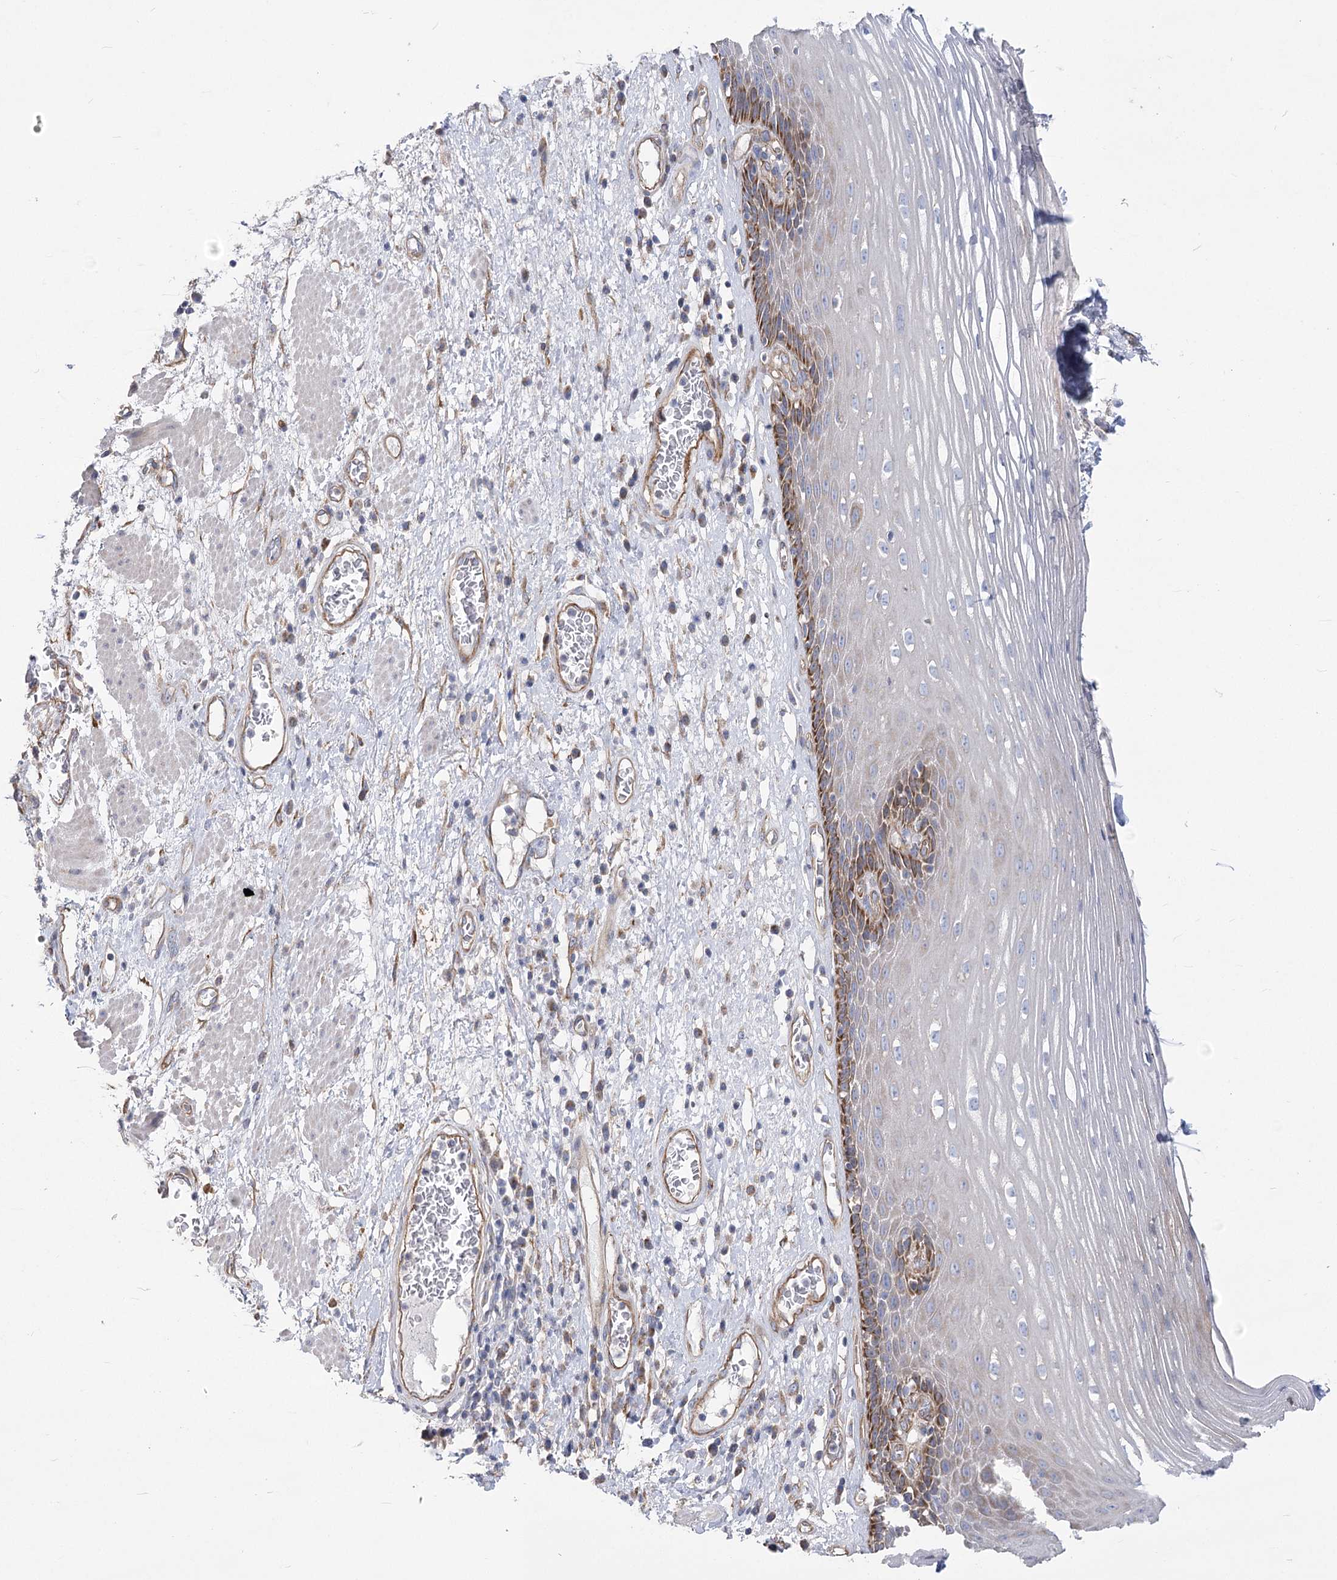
{"staining": {"intensity": "moderate", "quantity": "<25%", "location": "cytoplasmic/membranous"}, "tissue": "esophagus", "cell_type": "Squamous epithelial cells", "image_type": "normal", "snomed": [{"axis": "morphology", "description": "Normal tissue, NOS"}, {"axis": "morphology", "description": "Adenocarcinoma, NOS"}, {"axis": "topography", "description": "Esophagus"}], "caption": "Immunohistochemical staining of benign human esophagus displays low levels of moderate cytoplasmic/membranous staining in approximately <25% of squamous epithelial cells. (IHC, brightfield microscopy, high magnification).", "gene": "RMDN2", "patient": {"sex": "male", "age": 62}}